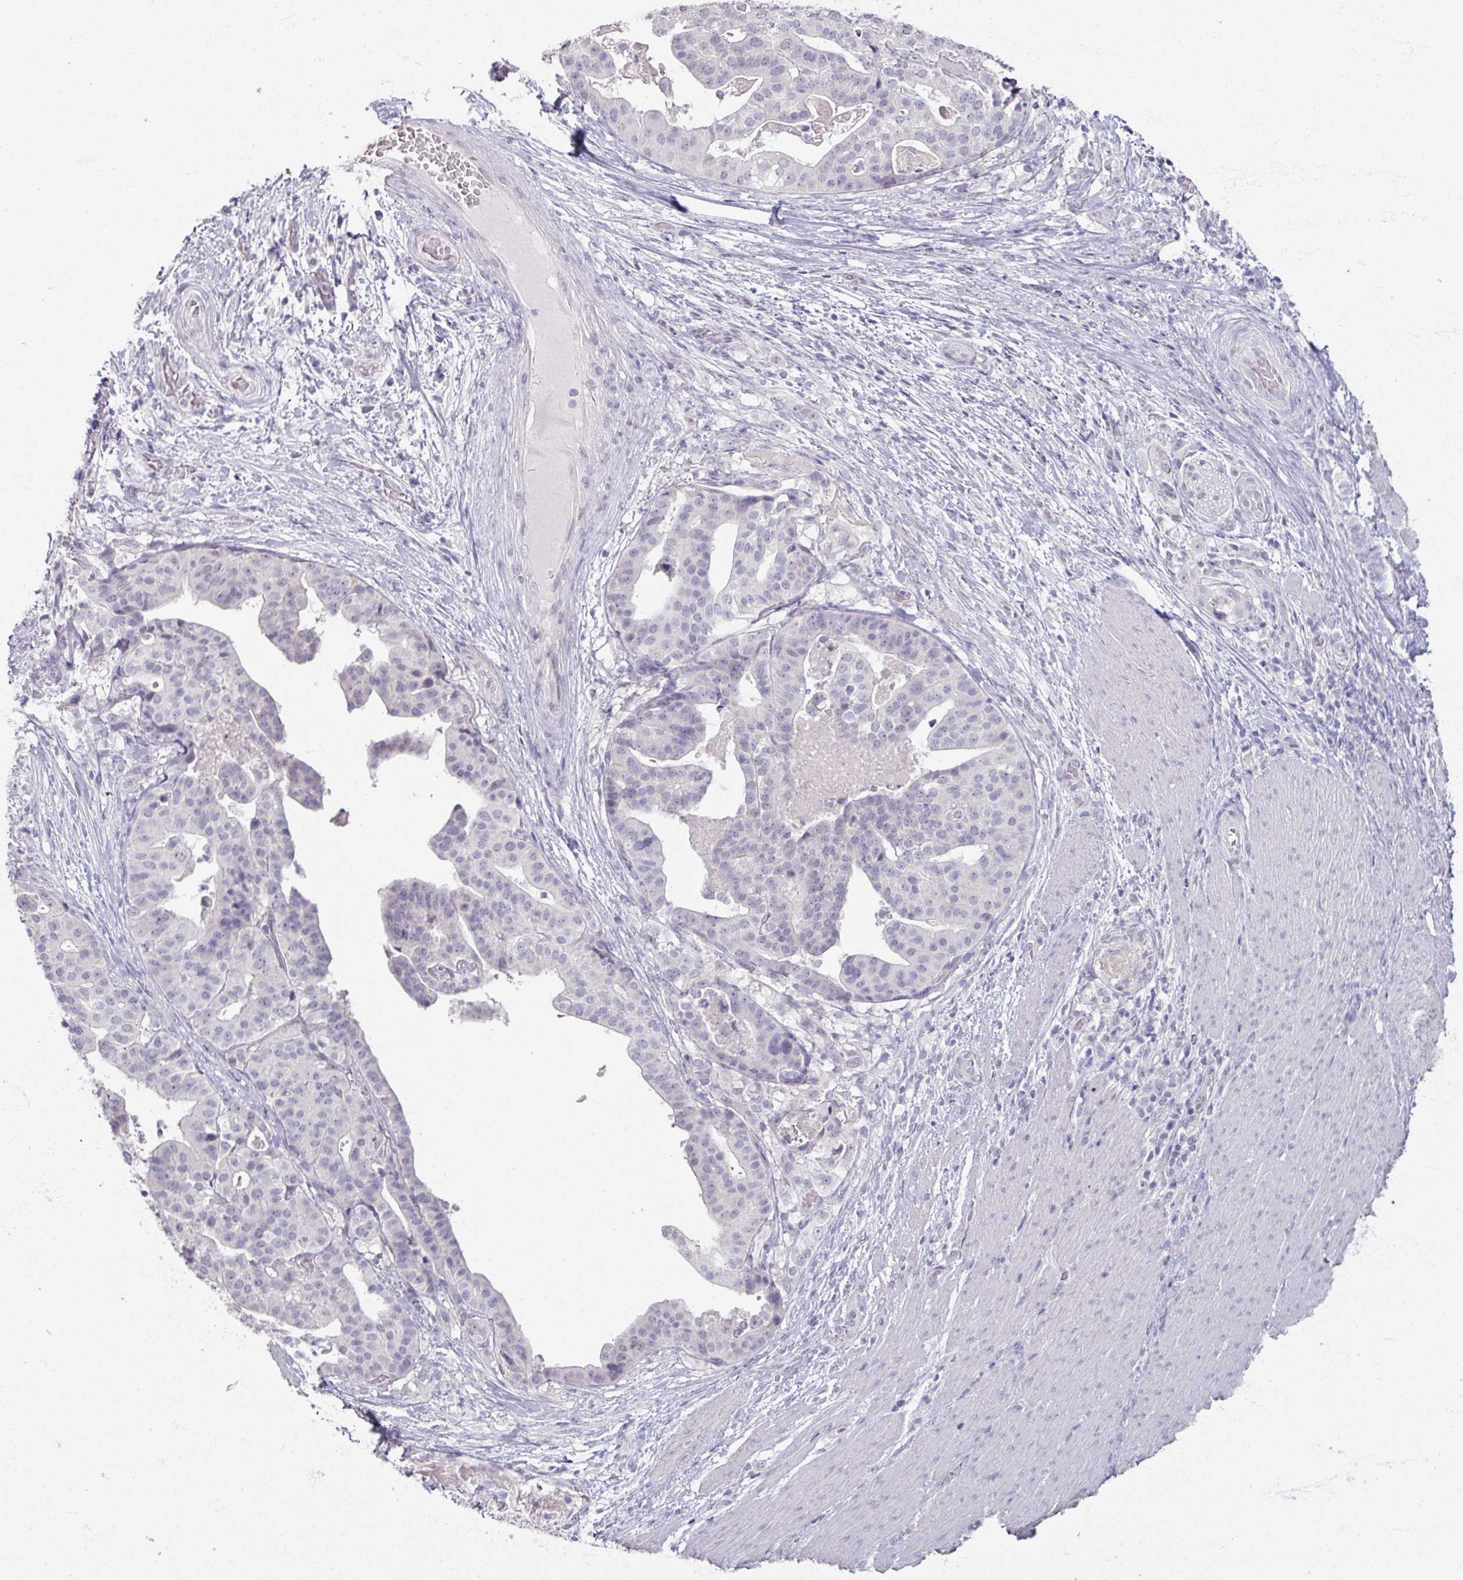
{"staining": {"intensity": "negative", "quantity": "none", "location": "none"}, "tissue": "stomach cancer", "cell_type": "Tumor cells", "image_type": "cancer", "snomed": [{"axis": "morphology", "description": "Adenocarcinoma, NOS"}, {"axis": "topography", "description": "Stomach"}], "caption": "Human adenocarcinoma (stomach) stained for a protein using immunohistochemistry demonstrates no staining in tumor cells.", "gene": "SOX11", "patient": {"sex": "male", "age": 48}}